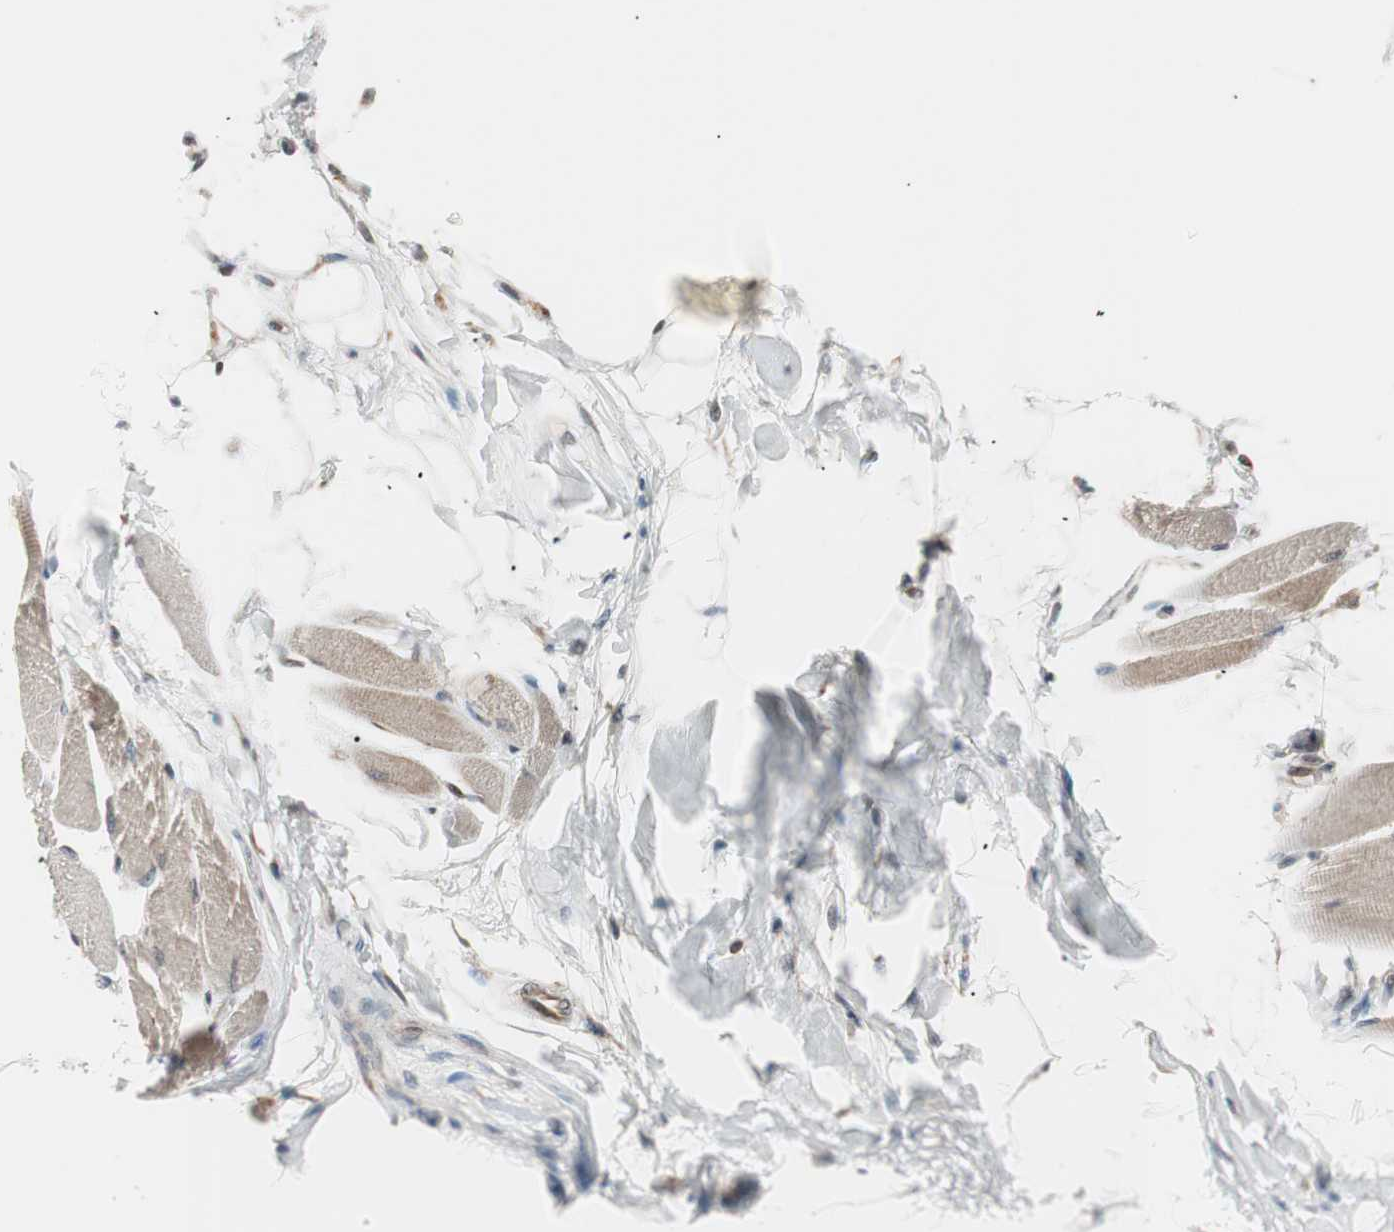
{"staining": {"intensity": "weak", "quantity": ">75%", "location": "cytoplasmic/membranous"}, "tissue": "skeletal muscle", "cell_type": "Myocytes", "image_type": "normal", "snomed": [{"axis": "morphology", "description": "Normal tissue, NOS"}, {"axis": "topography", "description": "Skeletal muscle"}, {"axis": "topography", "description": "Peripheral nerve tissue"}], "caption": "Normal skeletal muscle displays weak cytoplasmic/membranous staining in about >75% of myocytes (DAB (3,3'-diaminobenzidine) IHC, brown staining for protein, blue staining for nuclei)..", "gene": "FBXO5", "patient": {"sex": "female", "age": 84}}